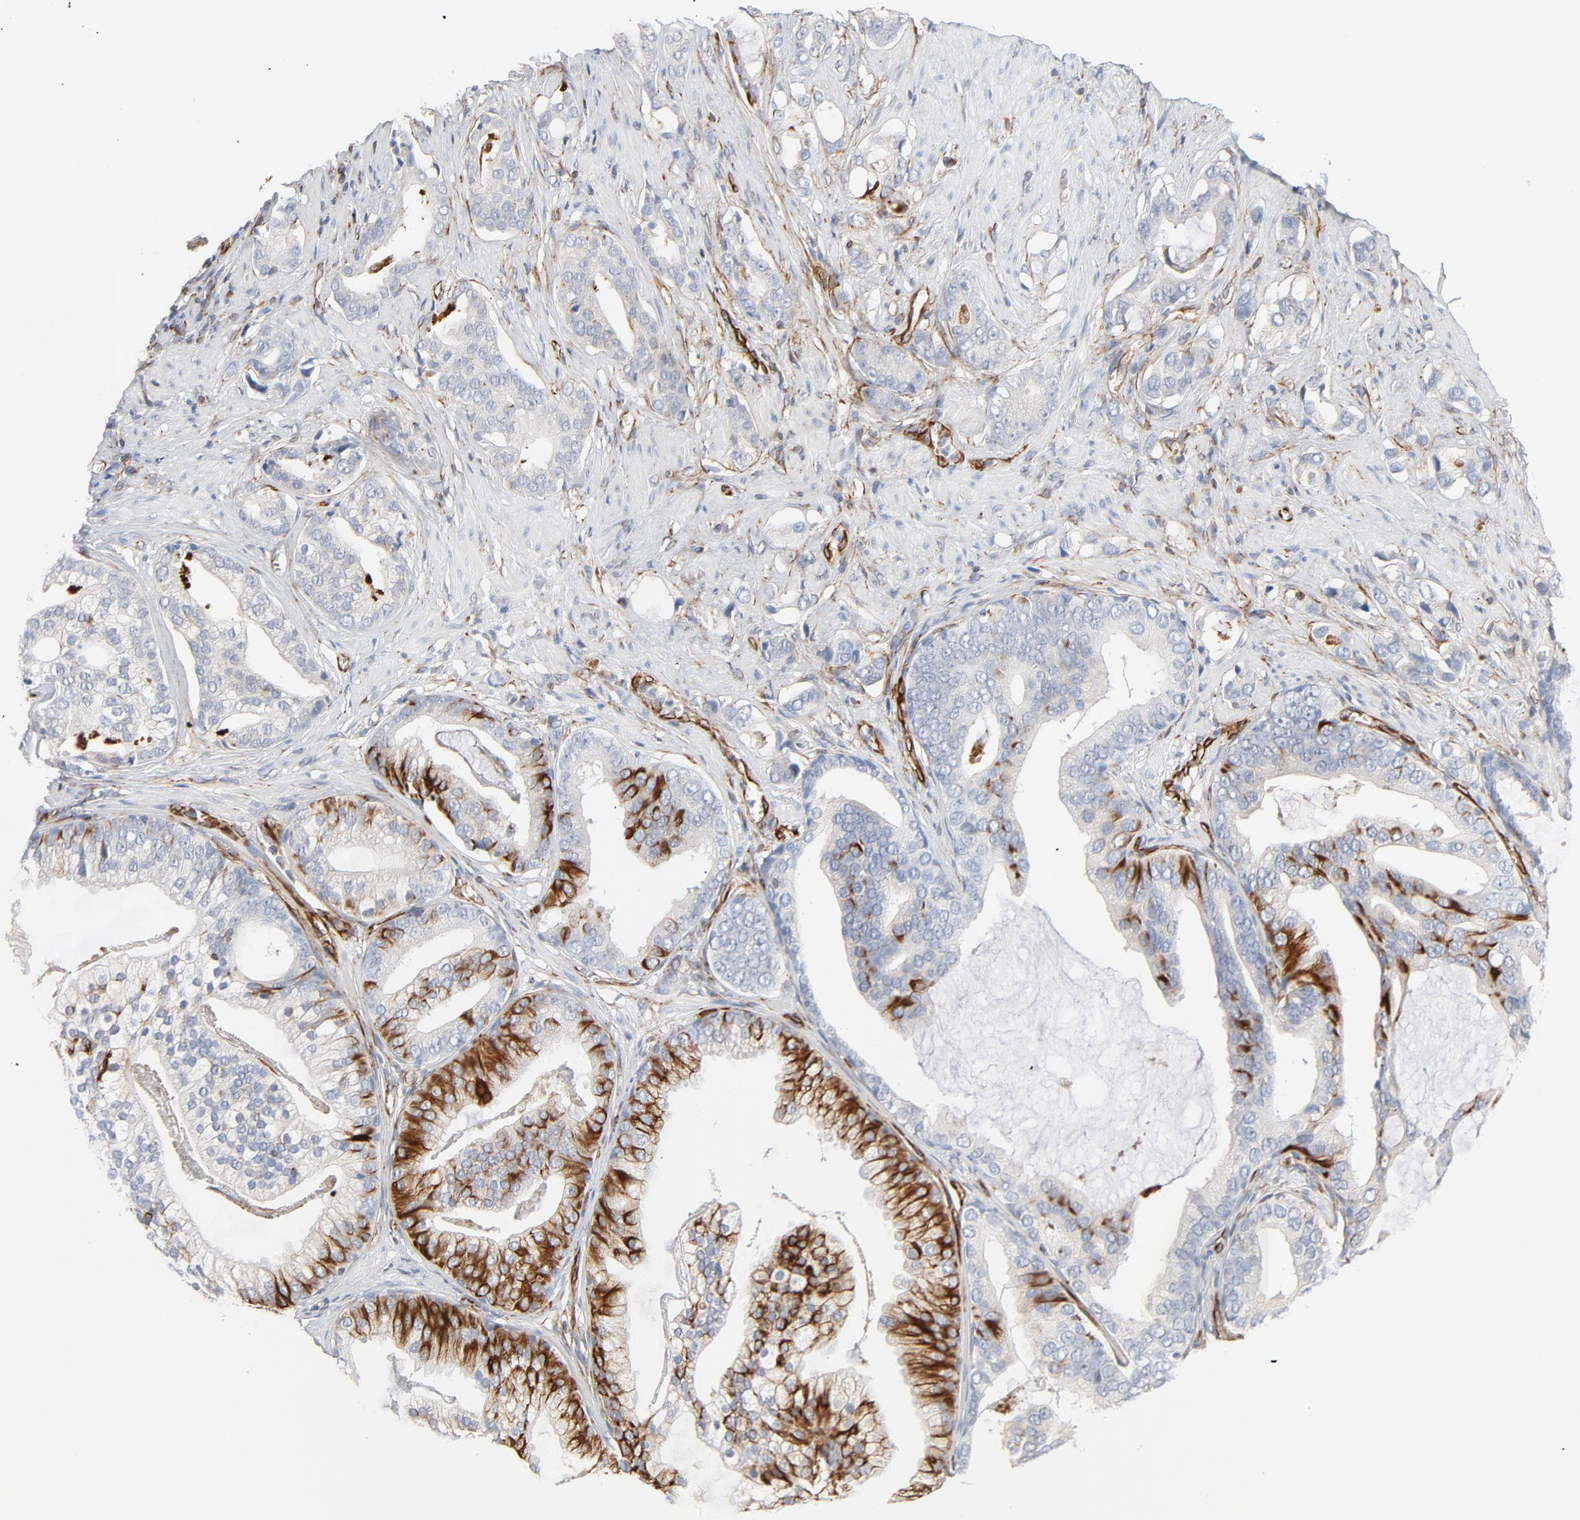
{"staining": {"intensity": "negative", "quantity": "none", "location": "none"}, "tissue": "prostate cancer", "cell_type": "Tumor cells", "image_type": "cancer", "snomed": [{"axis": "morphology", "description": "Adenocarcinoma, Low grade"}, {"axis": "topography", "description": "Prostate"}], "caption": "High power microscopy histopathology image of an immunohistochemistry (IHC) micrograph of adenocarcinoma (low-grade) (prostate), revealing no significant staining in tumor cells. (DAB (3,3'-diaminobenzidine) IHC, high magnification).", "gene": "FAM118A", "patient": {"sex": "male", "age": 58}}